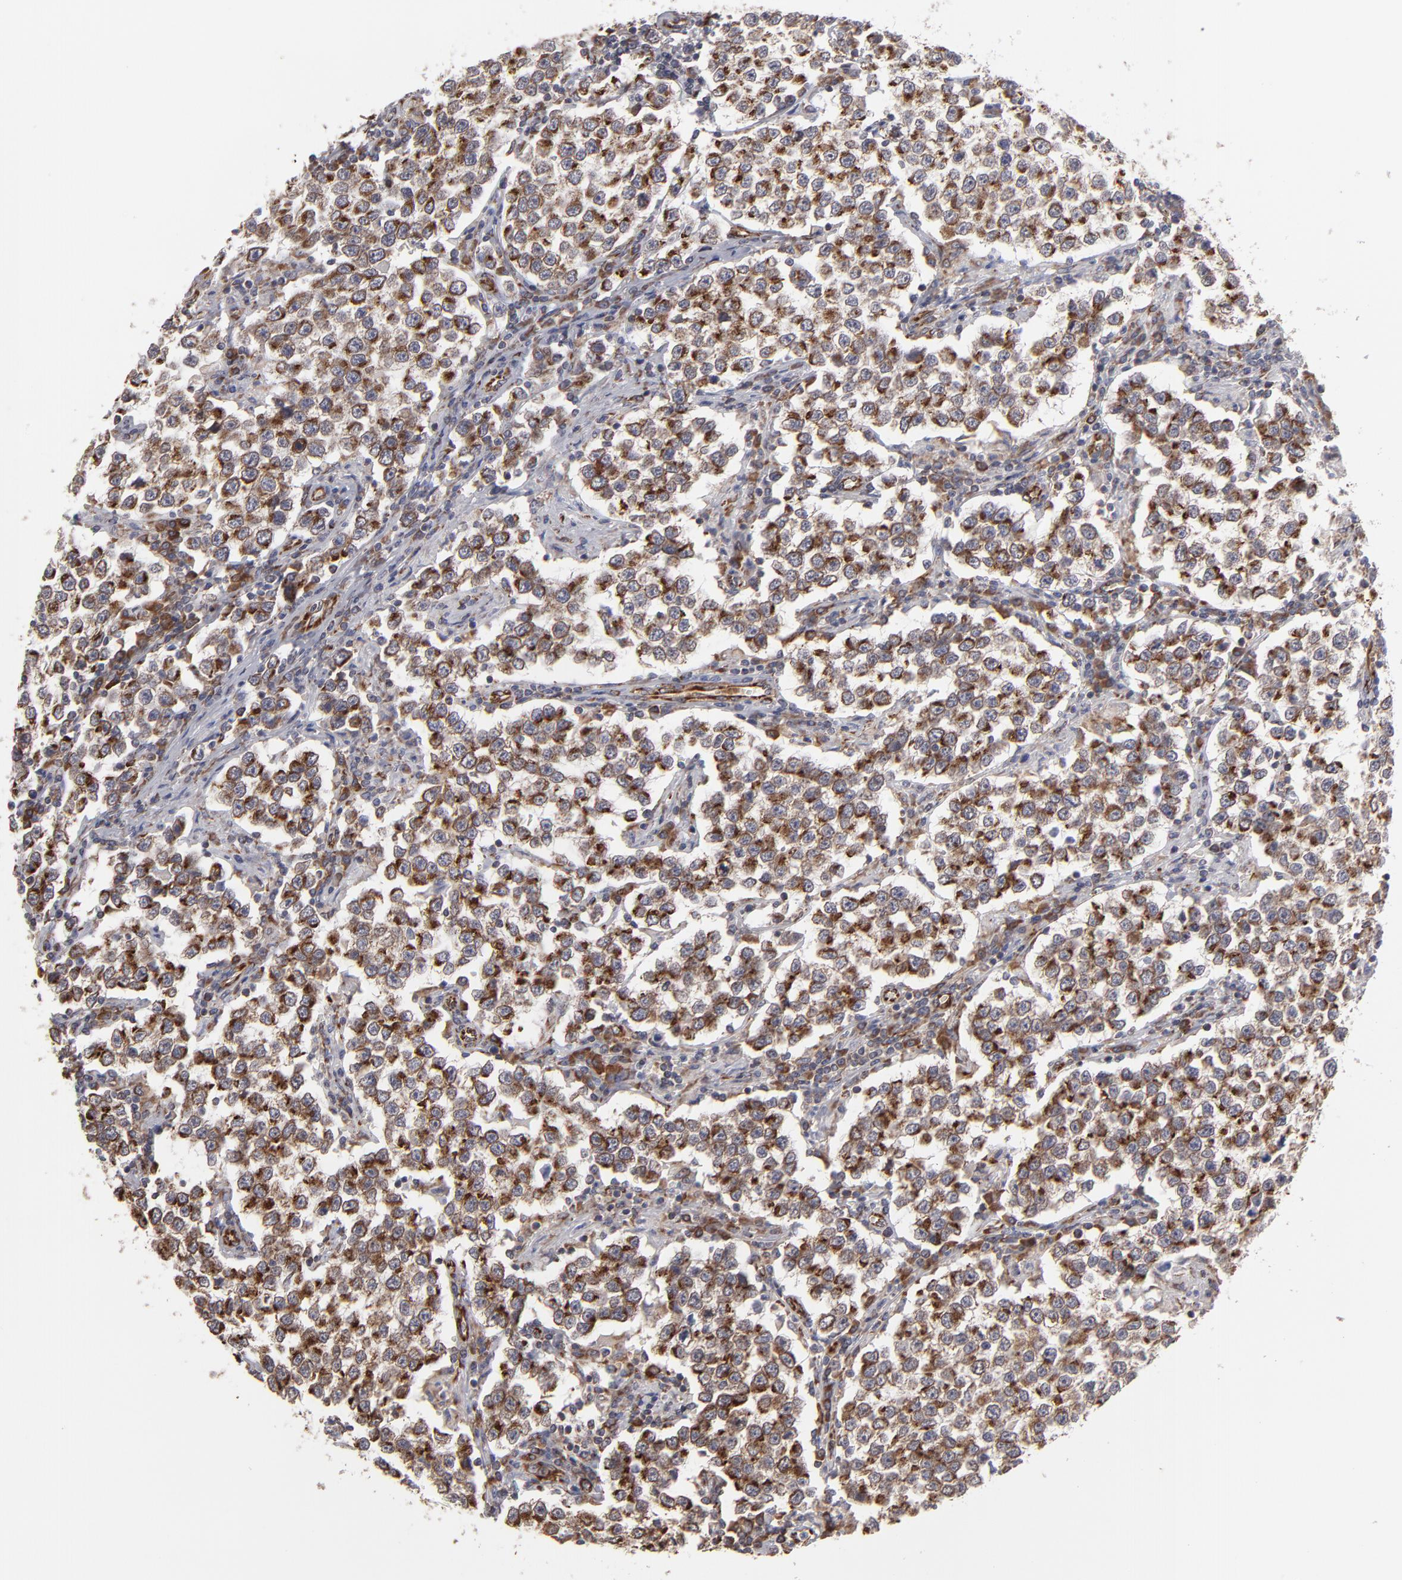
{"staining": {"intensity": "moderate", "quantity": ">75%", "location": "cytoplasmic/membranous"}, "tissue": "testis cancer", "cell_type": "Tumor cells", "image_type": "cancer", "snomed": [{"axis": "morphology", "description": "Seminoma, NOS"}, {"axis": "topography", "description": "Testis"}], "caption": "High-magnification brightfield microscopy of seminoma (testis) stained with DAB (brown) and counterstained with hematoxylin (blue). tumor cells exhibit moderate cytoplasmic/membranous staining is seen in approximately>75% of cells. The staining was performed using DAB to visualize the protein expression in brown, while the nuclei were stained in blue with hematoxylin (Magnification: 20x).", "gene": "KTN1", "patient": {"sex": "male", "age": 36}}